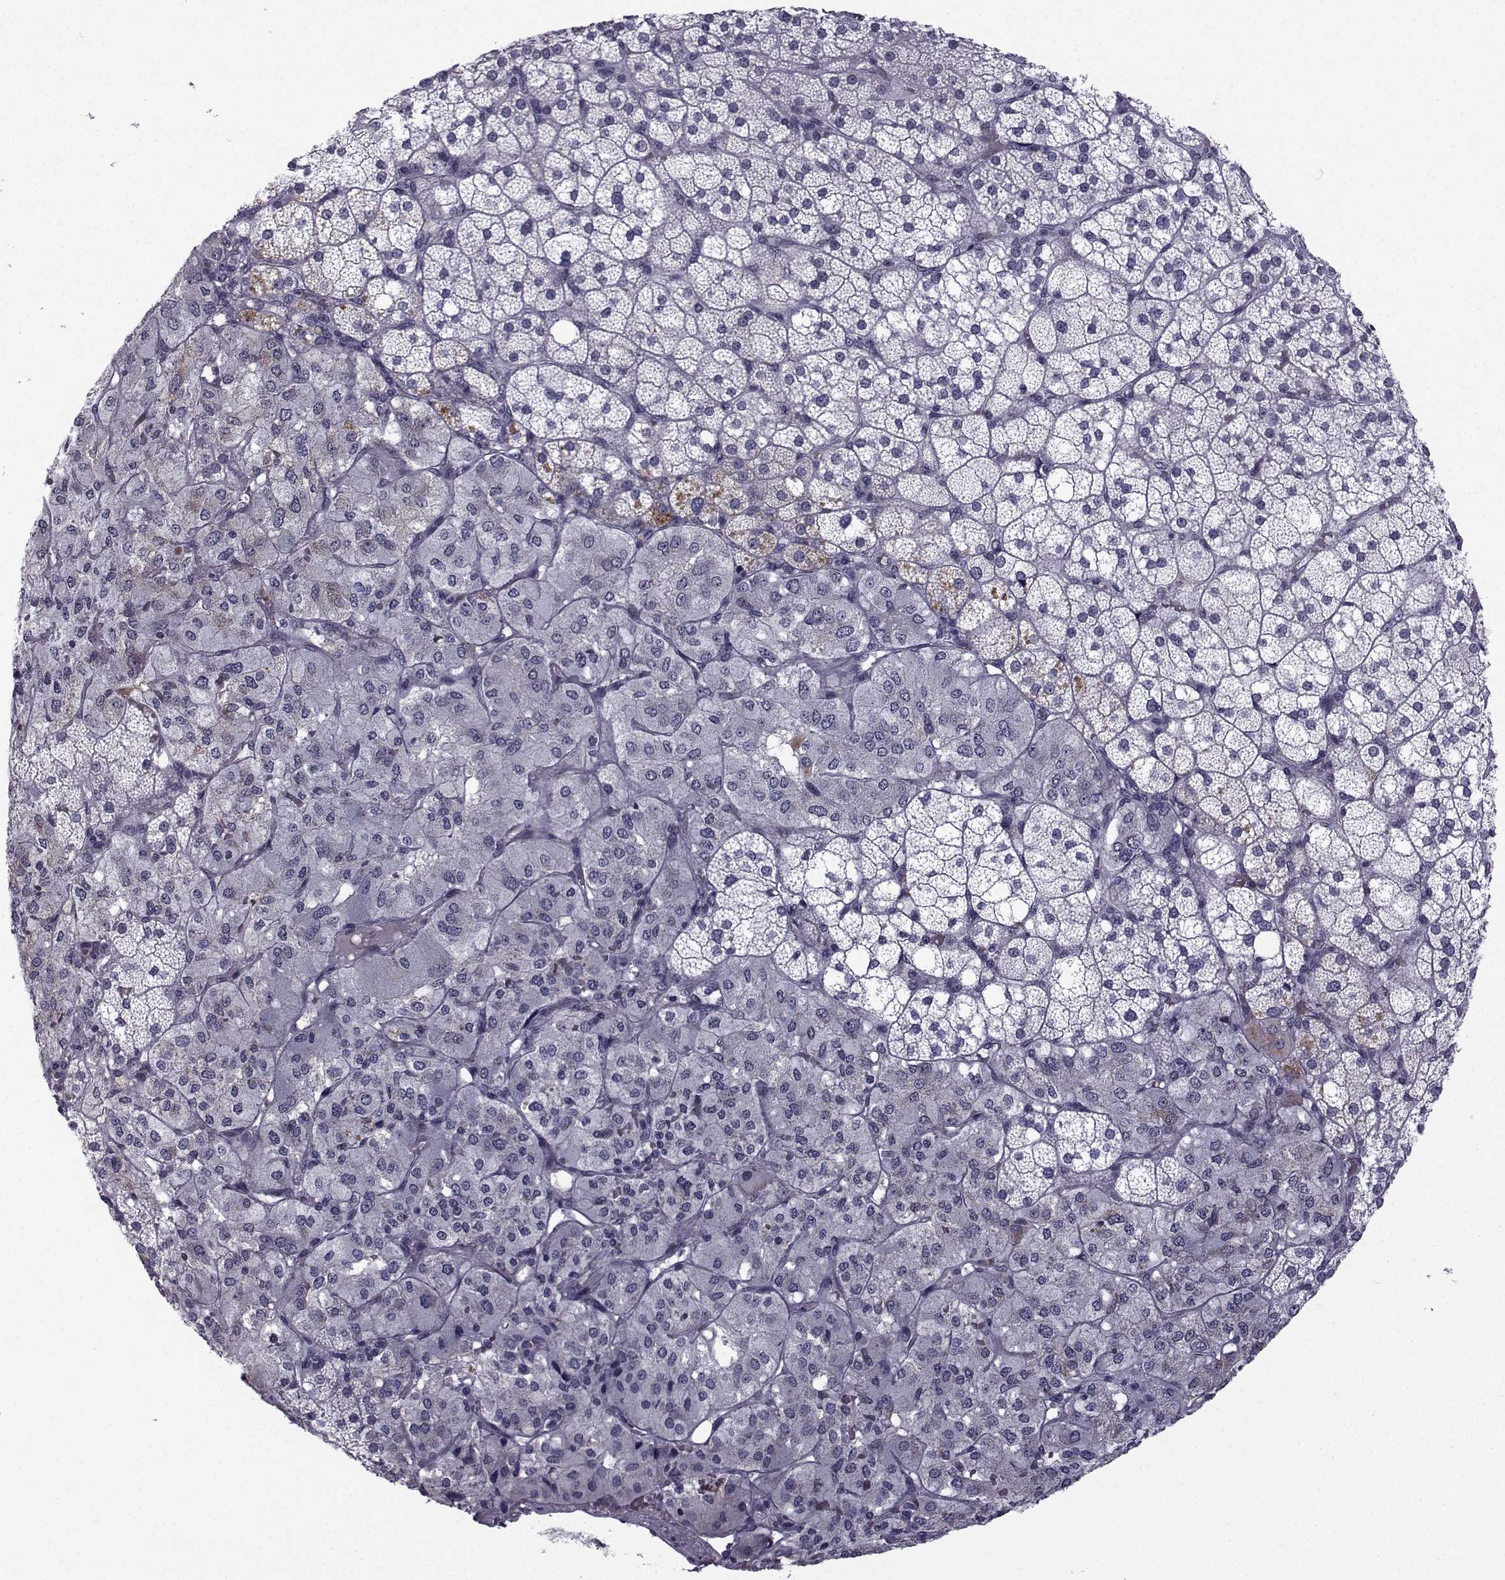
{"staining": {"intensity": "weak", "quantity": "<25%", "location": "cytoplasmic/membranous"}, "tissue": "adrenal gland", "cell_type": "Glandular cells", "image_type": "normal", "snomed": [{"axis": "morphology", "description": "Normal tissue, NOS"}, {"axis": "topography", "description": "Adrenal gland"}], "caption": "Immunohistochemistry micrograph of unremarkable adrenal gland: human adrenal gland stained with DAB (3,3'-diaminobenzidine) displays no significant protein expression in glandular cells. (Stains: DAB (3,3'-diaminobenzidine) immunohistochemistry (IHC) with hematoxylin counter stain, Microscopy: brightfield microscopy at high magnification).", "gene": "RBM24", "patient": {"sex": "male", "age": 53}}